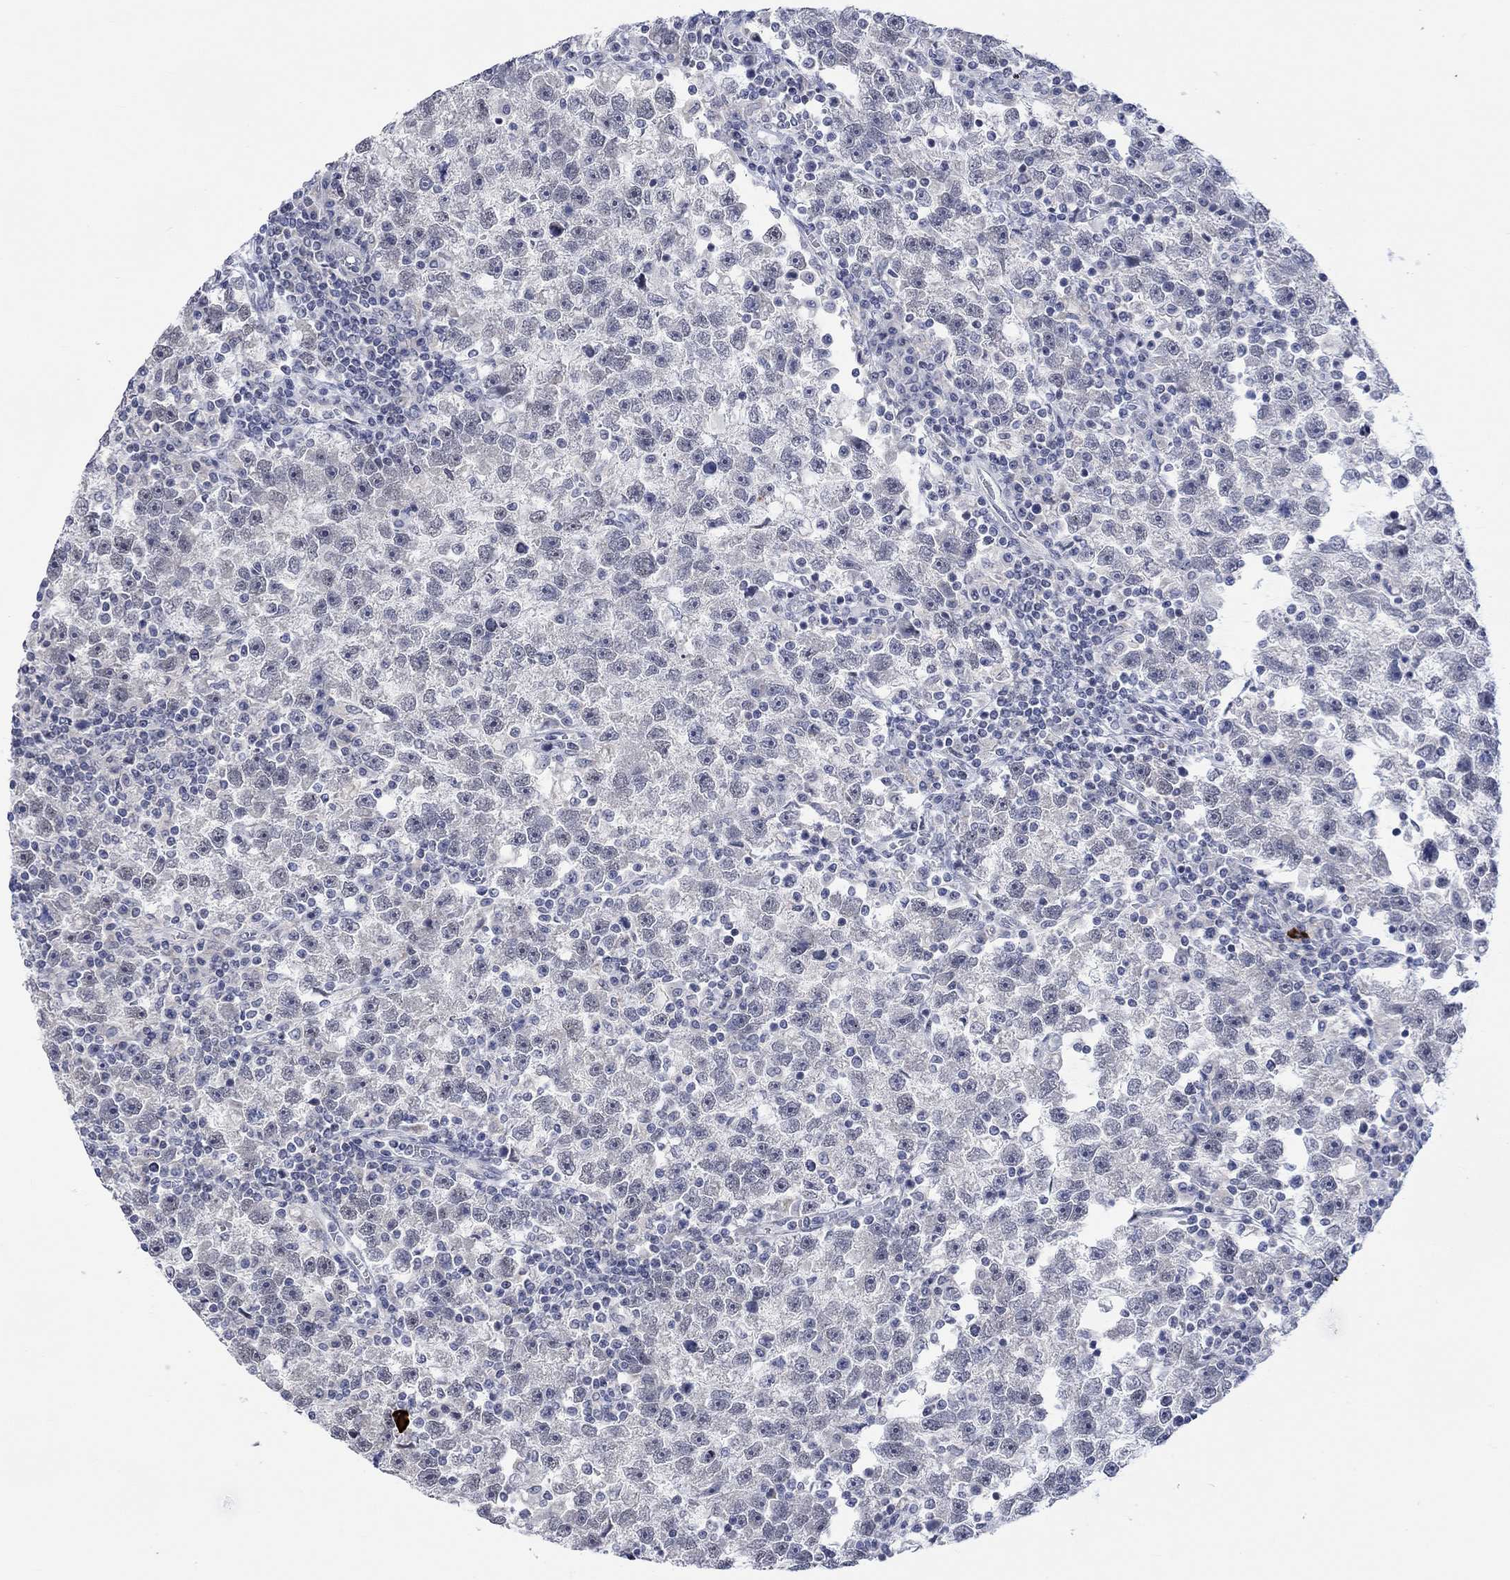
{"staining": {"intensity": "negative", "quantity": "none", "location": "none"}, "tissue": "testis cancer", "cell_type": "Tumor cells", "image_type": "cancer", "snomed": [{"axis": "morphology", "description": "Seminoma, NOS"}, {"axis": "topography", "description": "Testis"}], "caption": "An IHC histopathology image of testis cancer (seminoma) is shown. There is no staining in tumor cells of testis cancer (seminoma). The staining is performed using DAB brown chromogen with nuclei counter-stained in using hematoxylin.", "gene": "DCX", "patient": {"sex": "male", "age": 47}}